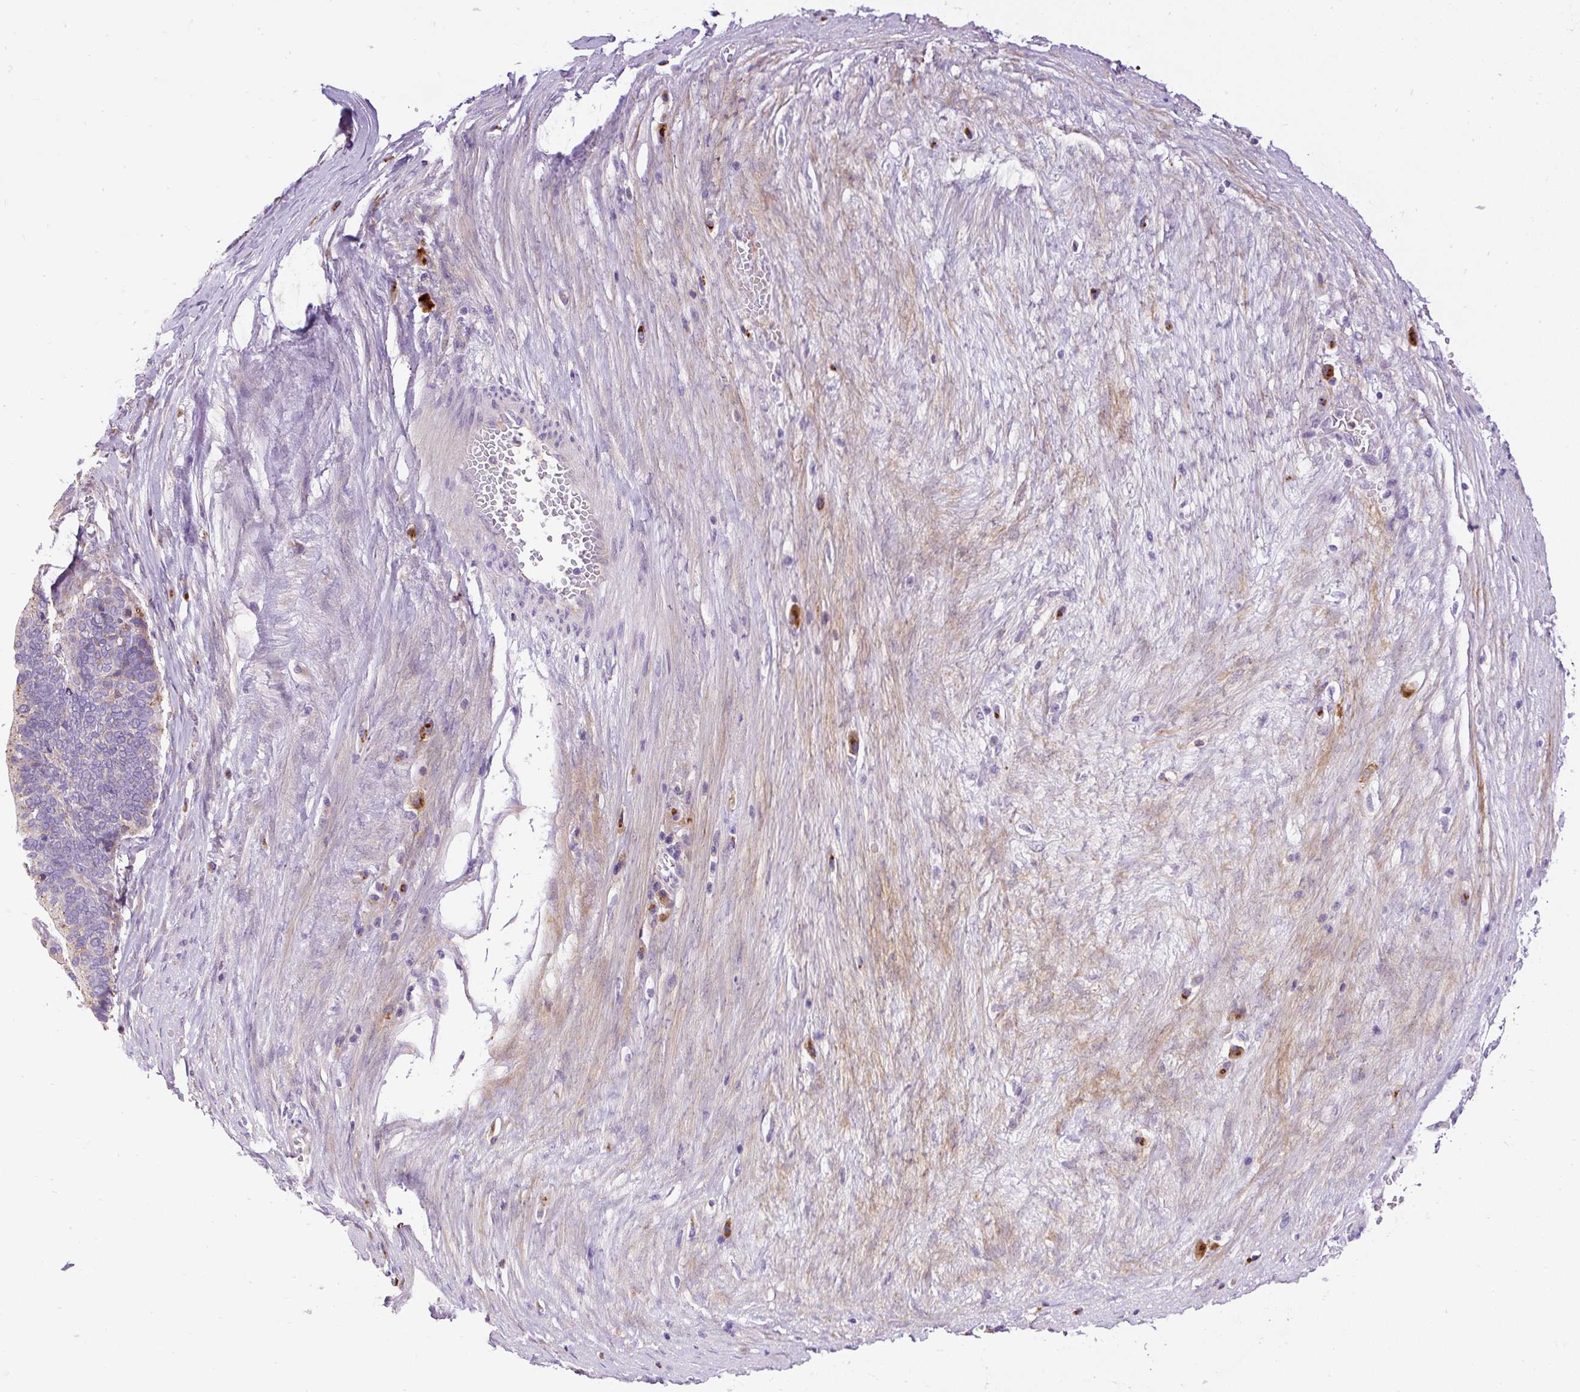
{"staining": {"intensity": "negative", "quantity": "none", "location": "none"}, "tissue": "ovarian cancer", "cell_type": "Tumor cells", "image_type": "cancer", "snomed": [{"axis": "morphology", "description": "Cystadenocarcinoma, serous, NOS"}, {"axis": "topography", "description": "Ovary"}], "caption": "This micrograph is of ovarian cancer (serous cystadenocarcinoma) stained with immunohistochemistry to label a protein in brown with the nuclei are counter-stained blue. There is no staining in tumor cells.", "gene": "CFAP47", "patient": {"sex": "female", "age": 56}}